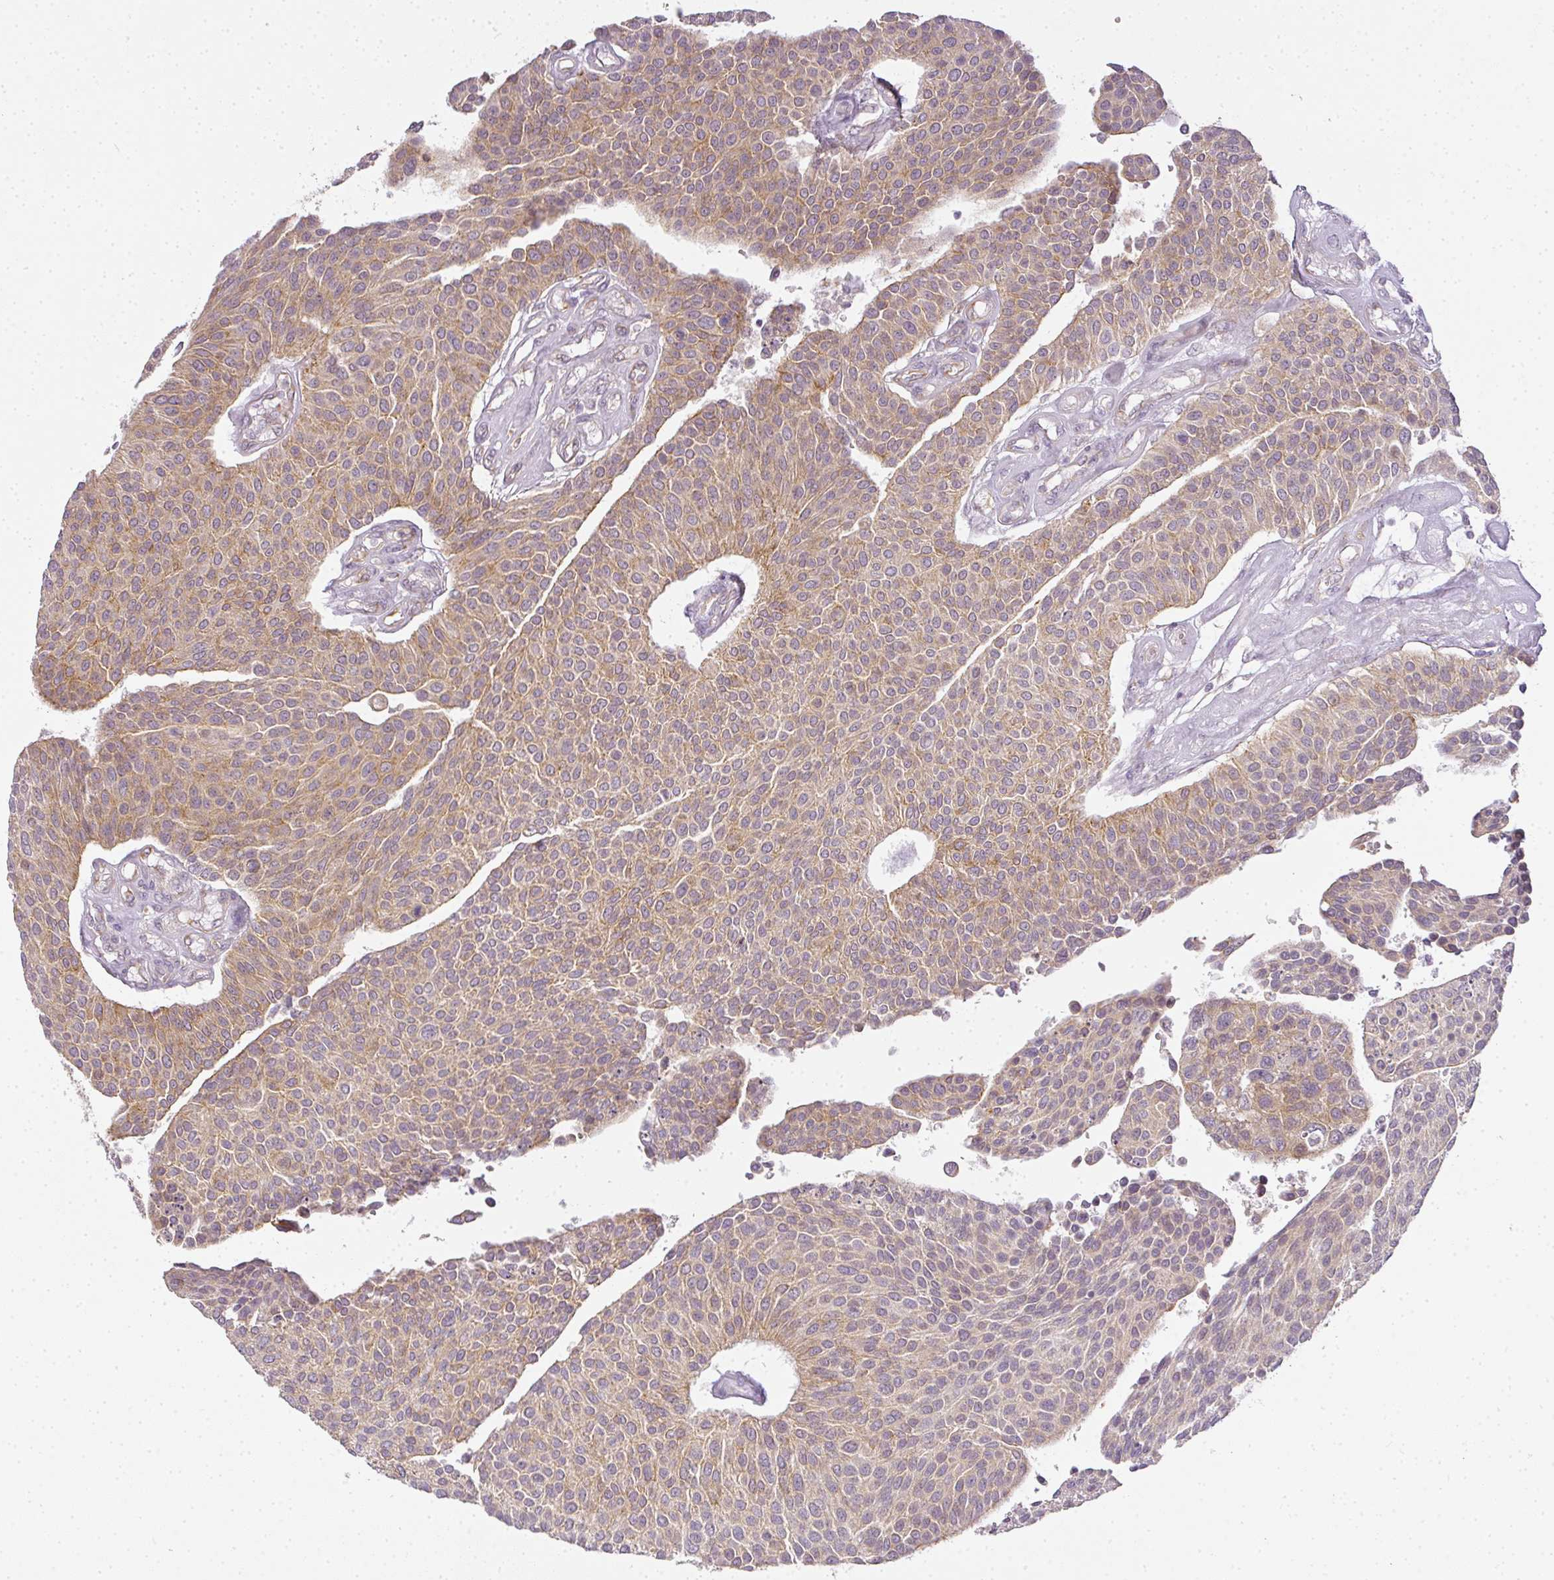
{"staining": {"intensity": "moderate", "quantity": "25%-75%", "location": "cytoplasmic/membranous"}, "tissue": "urothelial cancer", "cell_type": "Tumor cells", "image_type": "cancer", "snomed": [{"axis": "morphology", "description": "Urothelial carcinoma, NOS"}, {"axis": "topography", "description": "Urinary bladder"}], "caption": "Protein analysis of urothelial cancer tissue reveals moderate cytoplasmic/membranous staining in about 25%-75% of tumor cells. The protein of interest is stained brown, and the nuclei are stained in blue (DAB (3,3'-diaminobenzidine) IHC with brightfield microscopy, high magnification).", "gene": "MED19", "patient": {"sex": "male", "age": 55}}